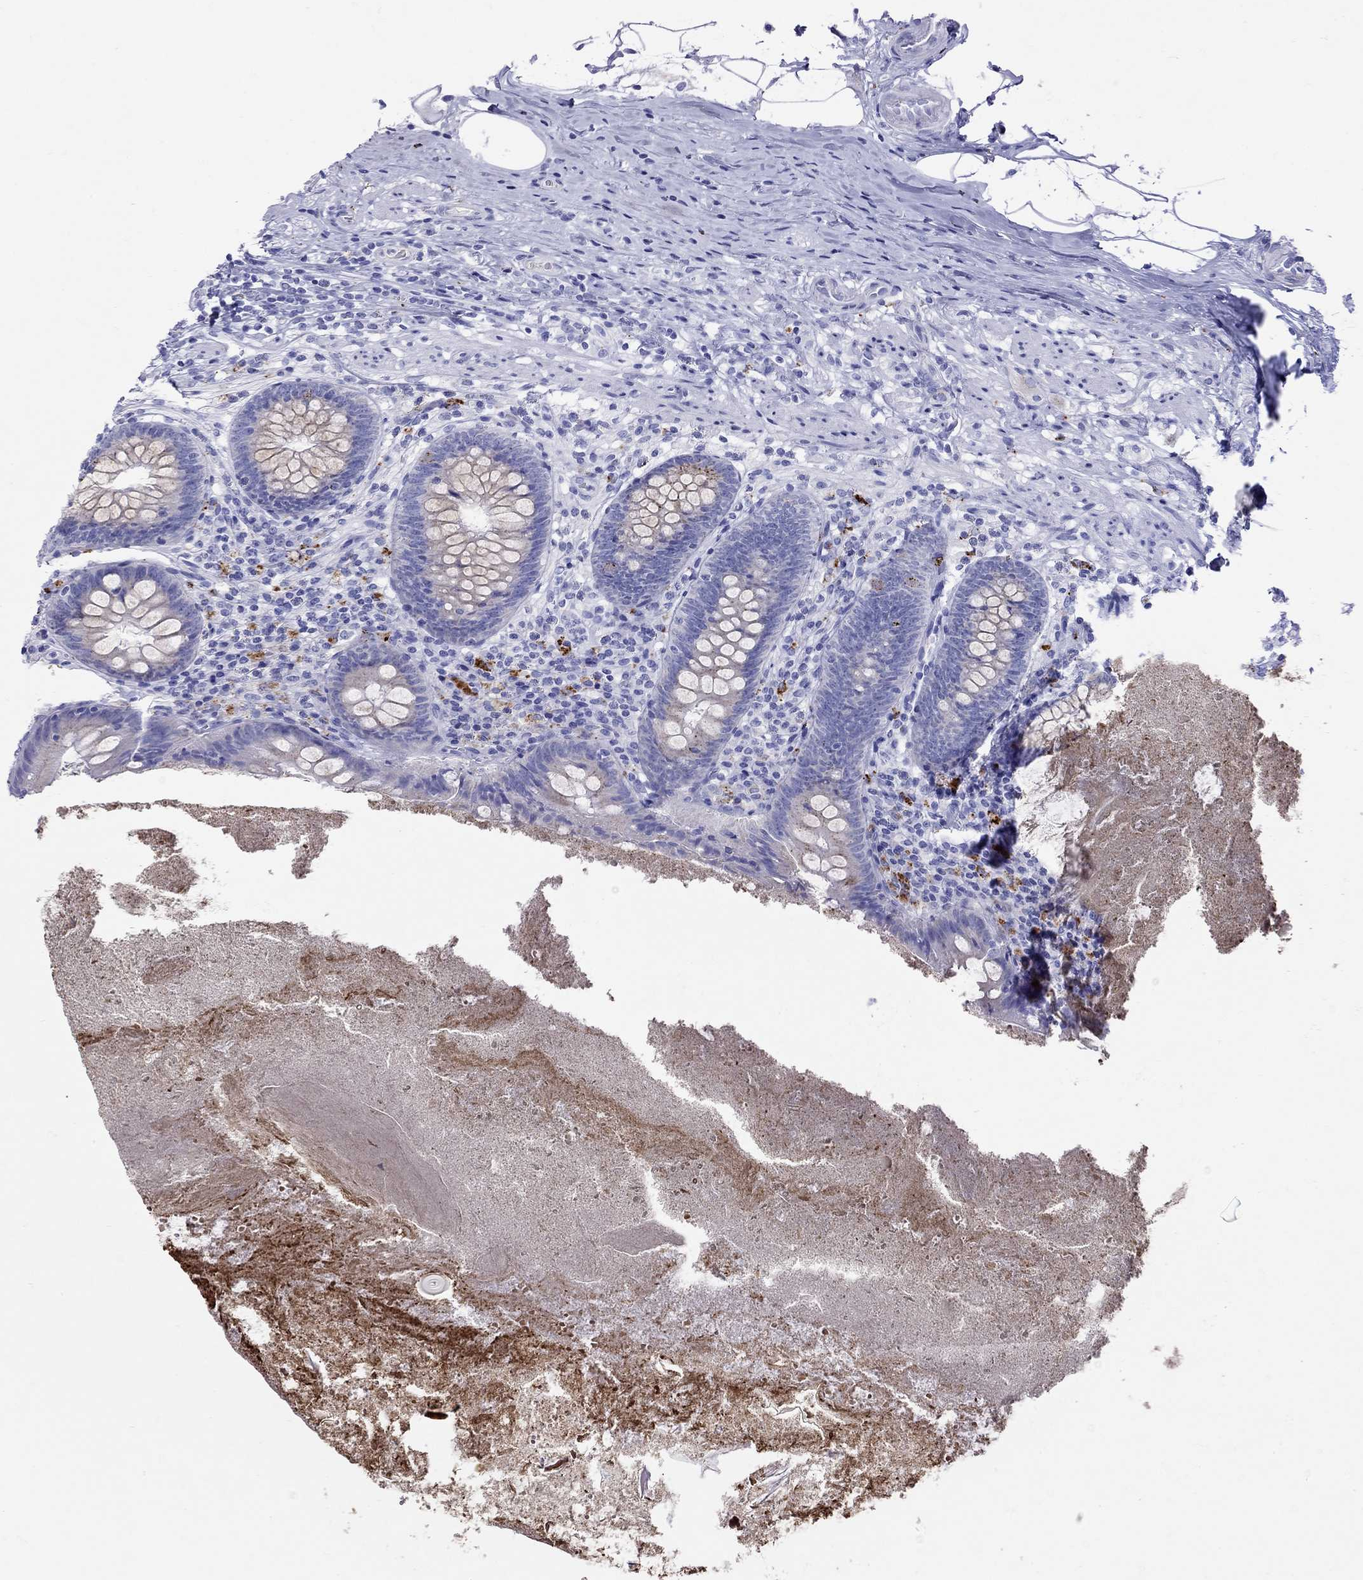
{"staining": {"intensity": "negative", "quantity": "none", "location": "none"}, "tissue": "appendix", "cell_type": "Glandular cells", "image_type": "normal", "snomed": [{"axis": "morphology", "description": "Normal tissue, NOS"}, {"axis": "topography", "description": "Appendix"}], "caption": "A high-resolution photomicrograph shows immunohistochemistry staining of benign appendix, which demonstrates no significant staining in glandular cells.", "gene": "CLPSL2", "patient": {"sex": "male", "age": 47}}